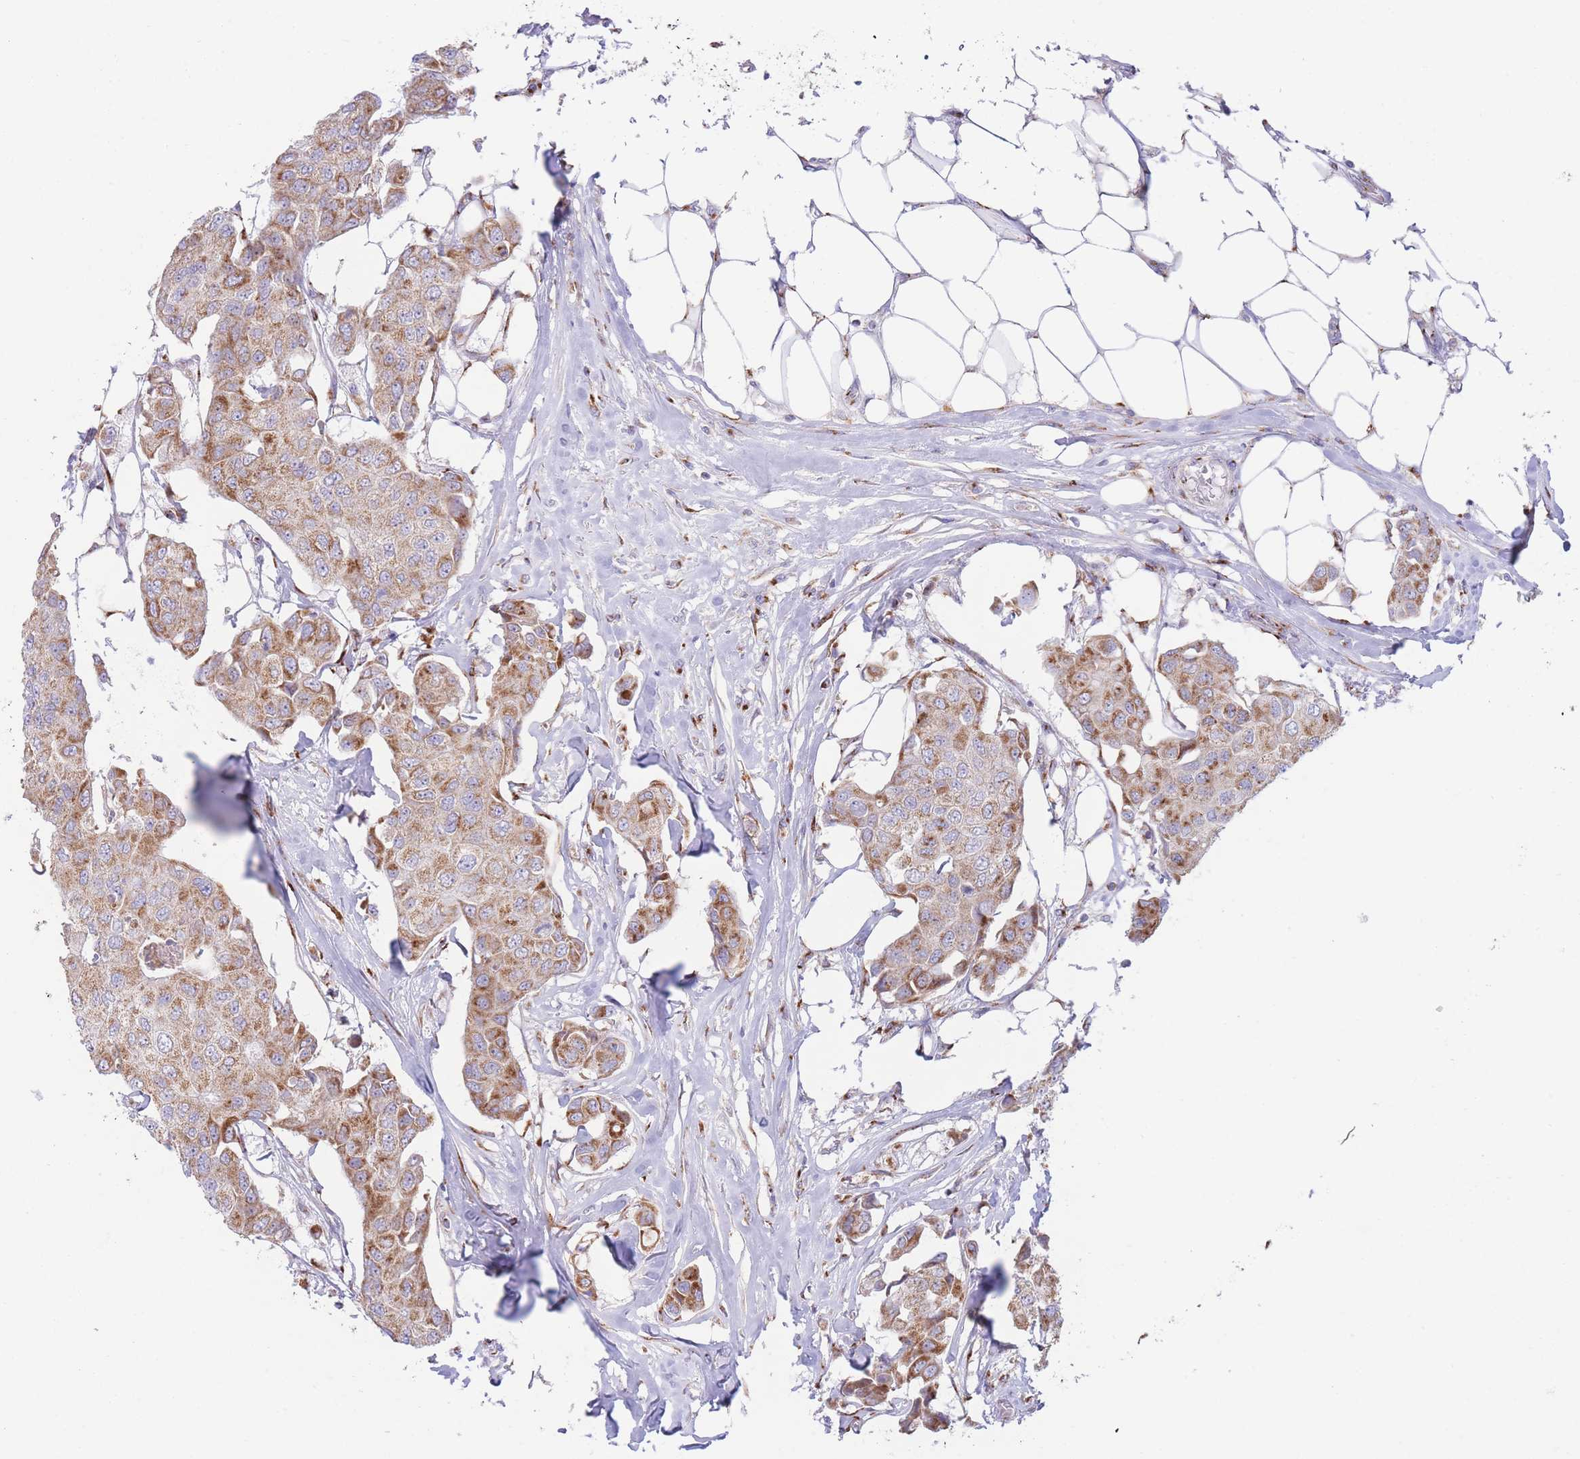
{"staining": {"intensity": "moderate", "quantity": ">75%", "location": "cytoplasmic/membranous"}, "tissue": "breast cancer", "cell_type": "Tumor cells", "image_type": "cancer", "snomed": [{"axis": "morphology", "description": "Duct carcinoma"}, {"axis": "topography", "description": "Breast"}, {"axis": "topography", "description": "Lymph node"}], "caption": "Approximately >75% of tumor cells in breast intraductal carcinoma exhibit moderate cytoplasmic/membranous protein expression as visualized by brown immunohistochemical staining.", "gene": "MPND", "patient": {"sex": "female", "age": 80}}